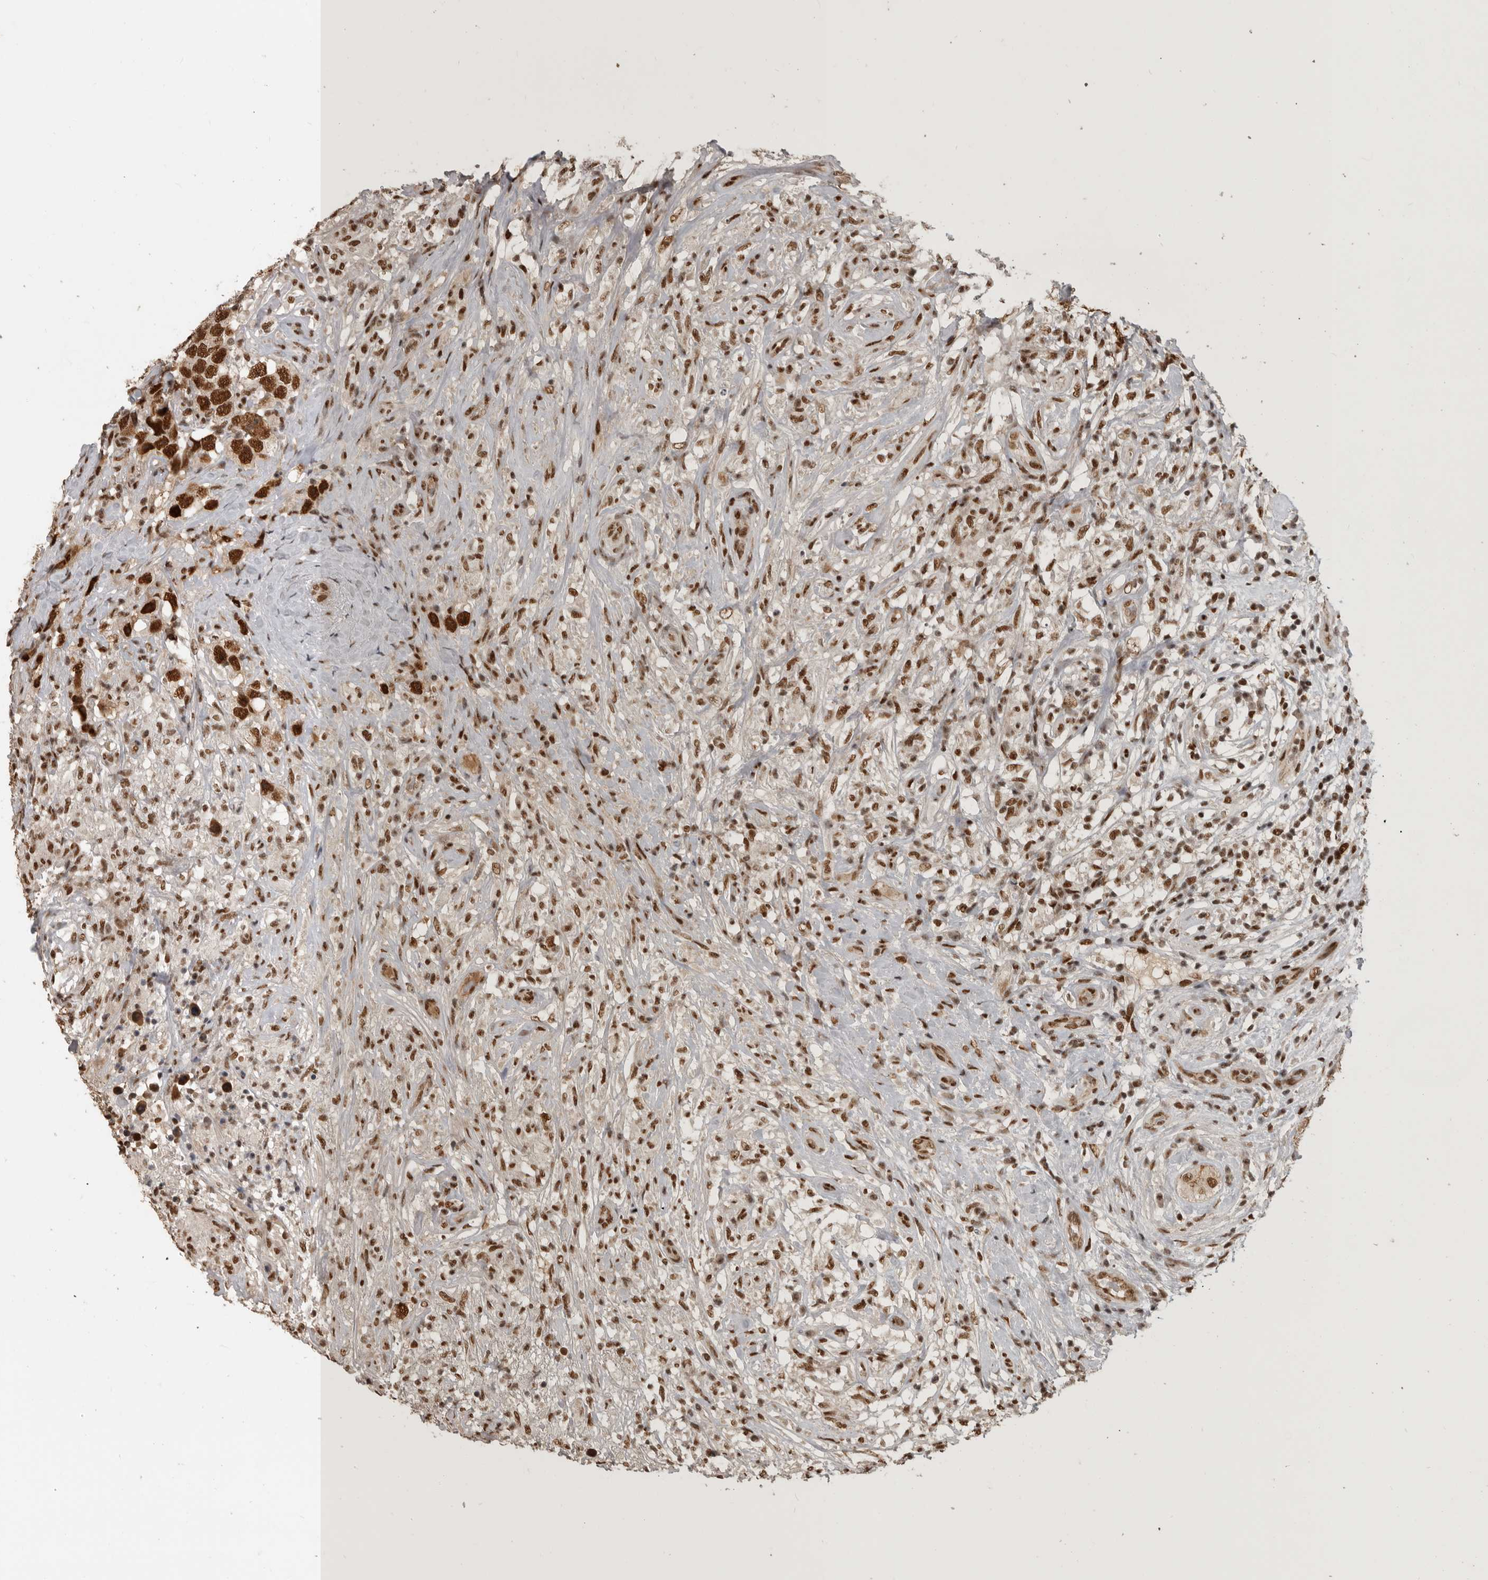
{"staining": {"intensity": "strong", "quantity": ">75%", "location": "nuclear"}, "tissue": "testis cancer", "cell_type": "Tumor cells", "image_type": "cancer", "snomed": [{"axis": "morphology", "description": "Seminoma, NOS"}, {"axis": "topography", "description": "Testis"}], "caption": "This micrograph reveals immunohistochemistry (IHC) staining of seminoma (testis), with high strong nuclear positivity in about >75% of tumor cells.", "gene": "CBLL1", "patient": {"sex": "male", "age": 49}}